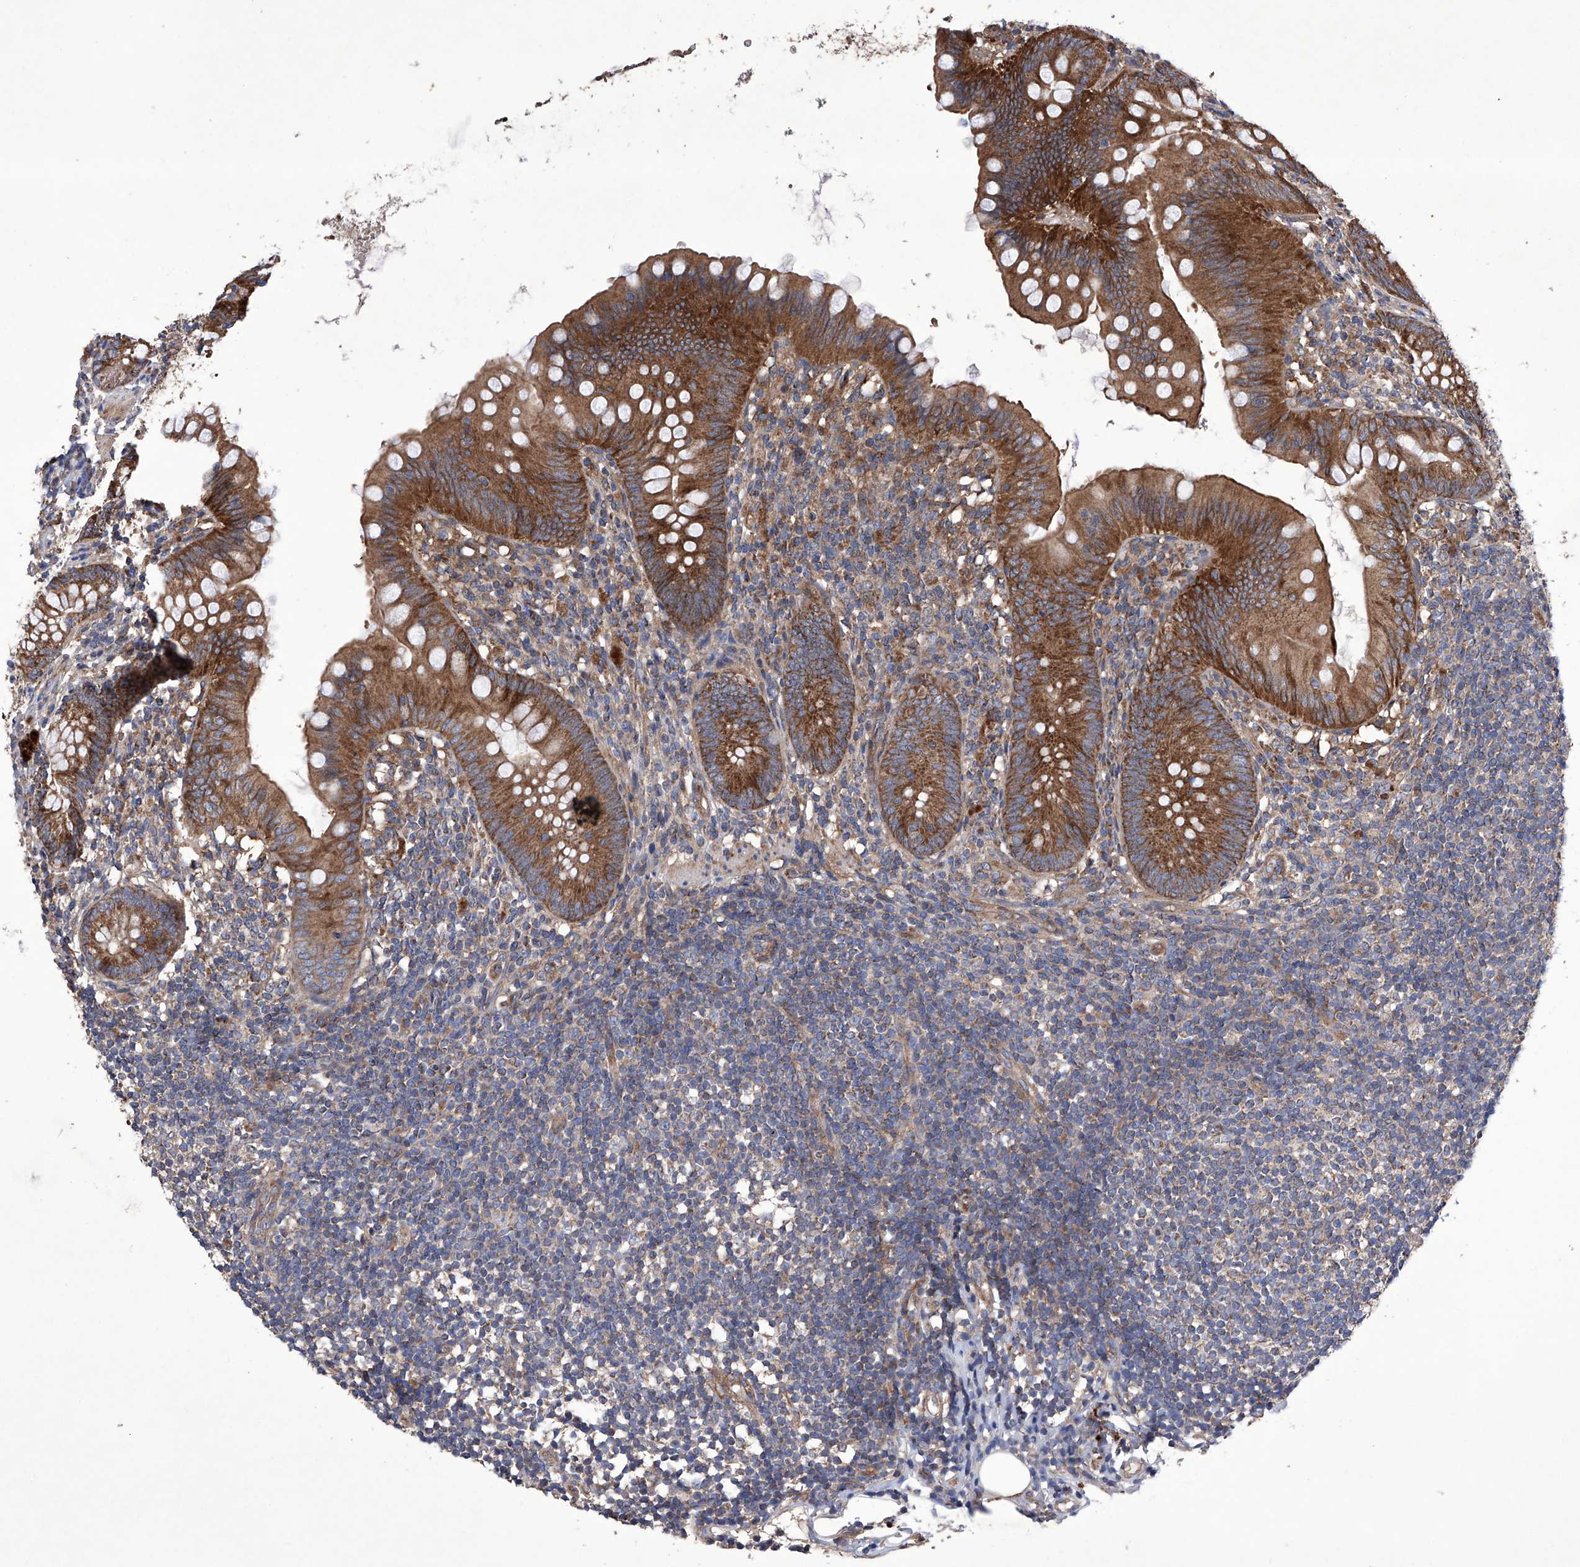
{"staining": {"intensity": "strong", "quantity": ">75%", "location": "cytoplasmic/membranous"}, "tissue": "appendix", "cell_type": "Glandular cells", "image_type": "normal", "snomed": [{"axis": "morphology", "description": "Normal tissue, NOS"}, {"axis": "topography", "description": "Appendix"}], "caption": "Unremarkable appendix displays strong cytoplasmic/membranous expression in approximately >75% of glandular cells, visualized by immunohistochemistry.", "gene": "EFCAB2", "patient": {"sex": "female", "age": 62}}